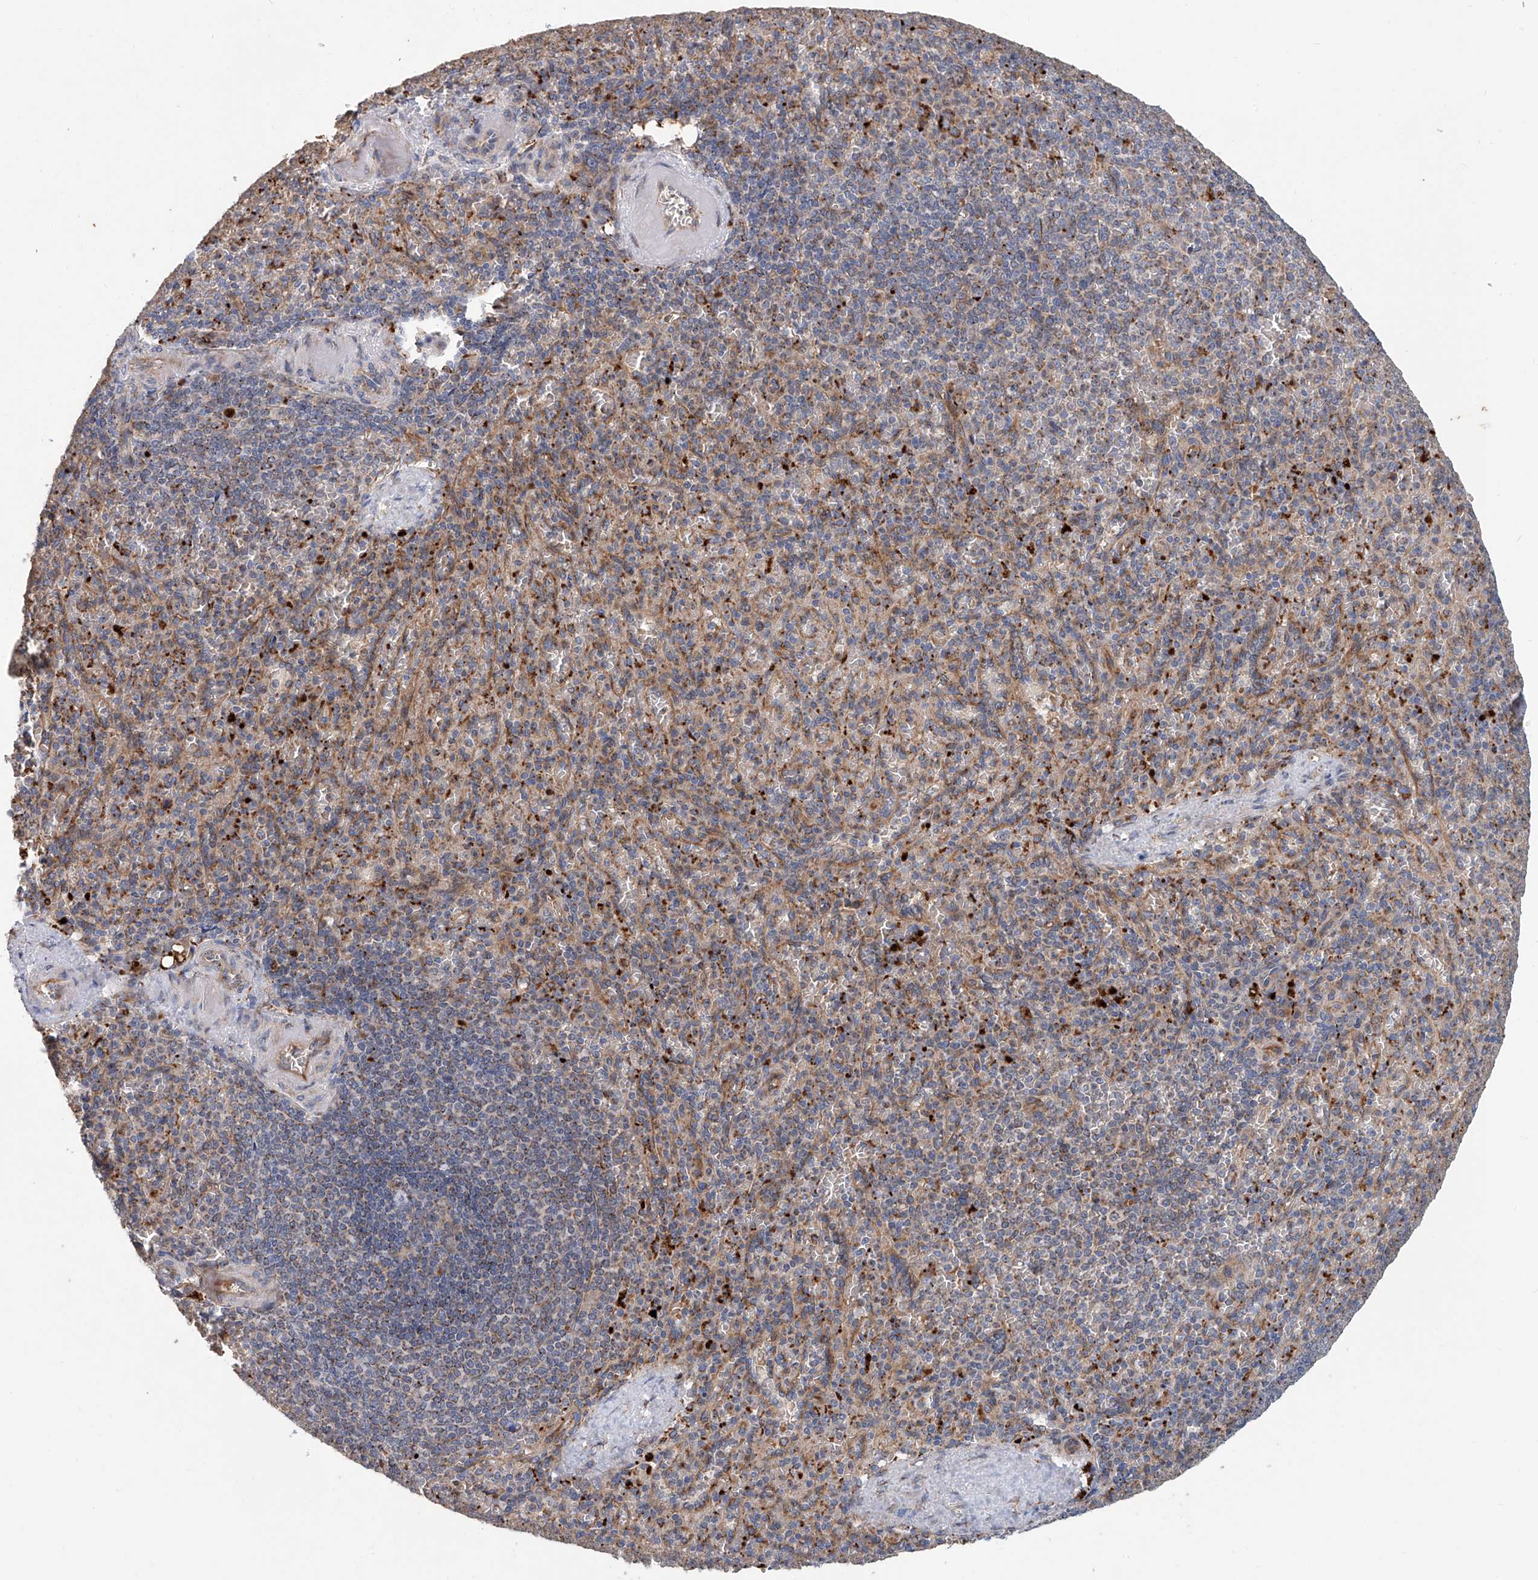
{"staining": {"intensity": "moderate", "quantity": "<25%", "location": "cytoplasmic/membranous"}, "tissue": "spleen", "cell_type": "Cells in red pulp", "image_type": "normal", "snomed": [{"axis": "morphology", "description": "Normal tissue, NOS"}, {"axis": "topography", "description": "Spleen"}], "caption": "Spleen stained with a brown dye shows moderate cytoplasmic/membranous positive positivity in approximately <25% of cells in red pulp.", "gene": "HGSNAT", "patient": {"sex": "female", "age": 74}}